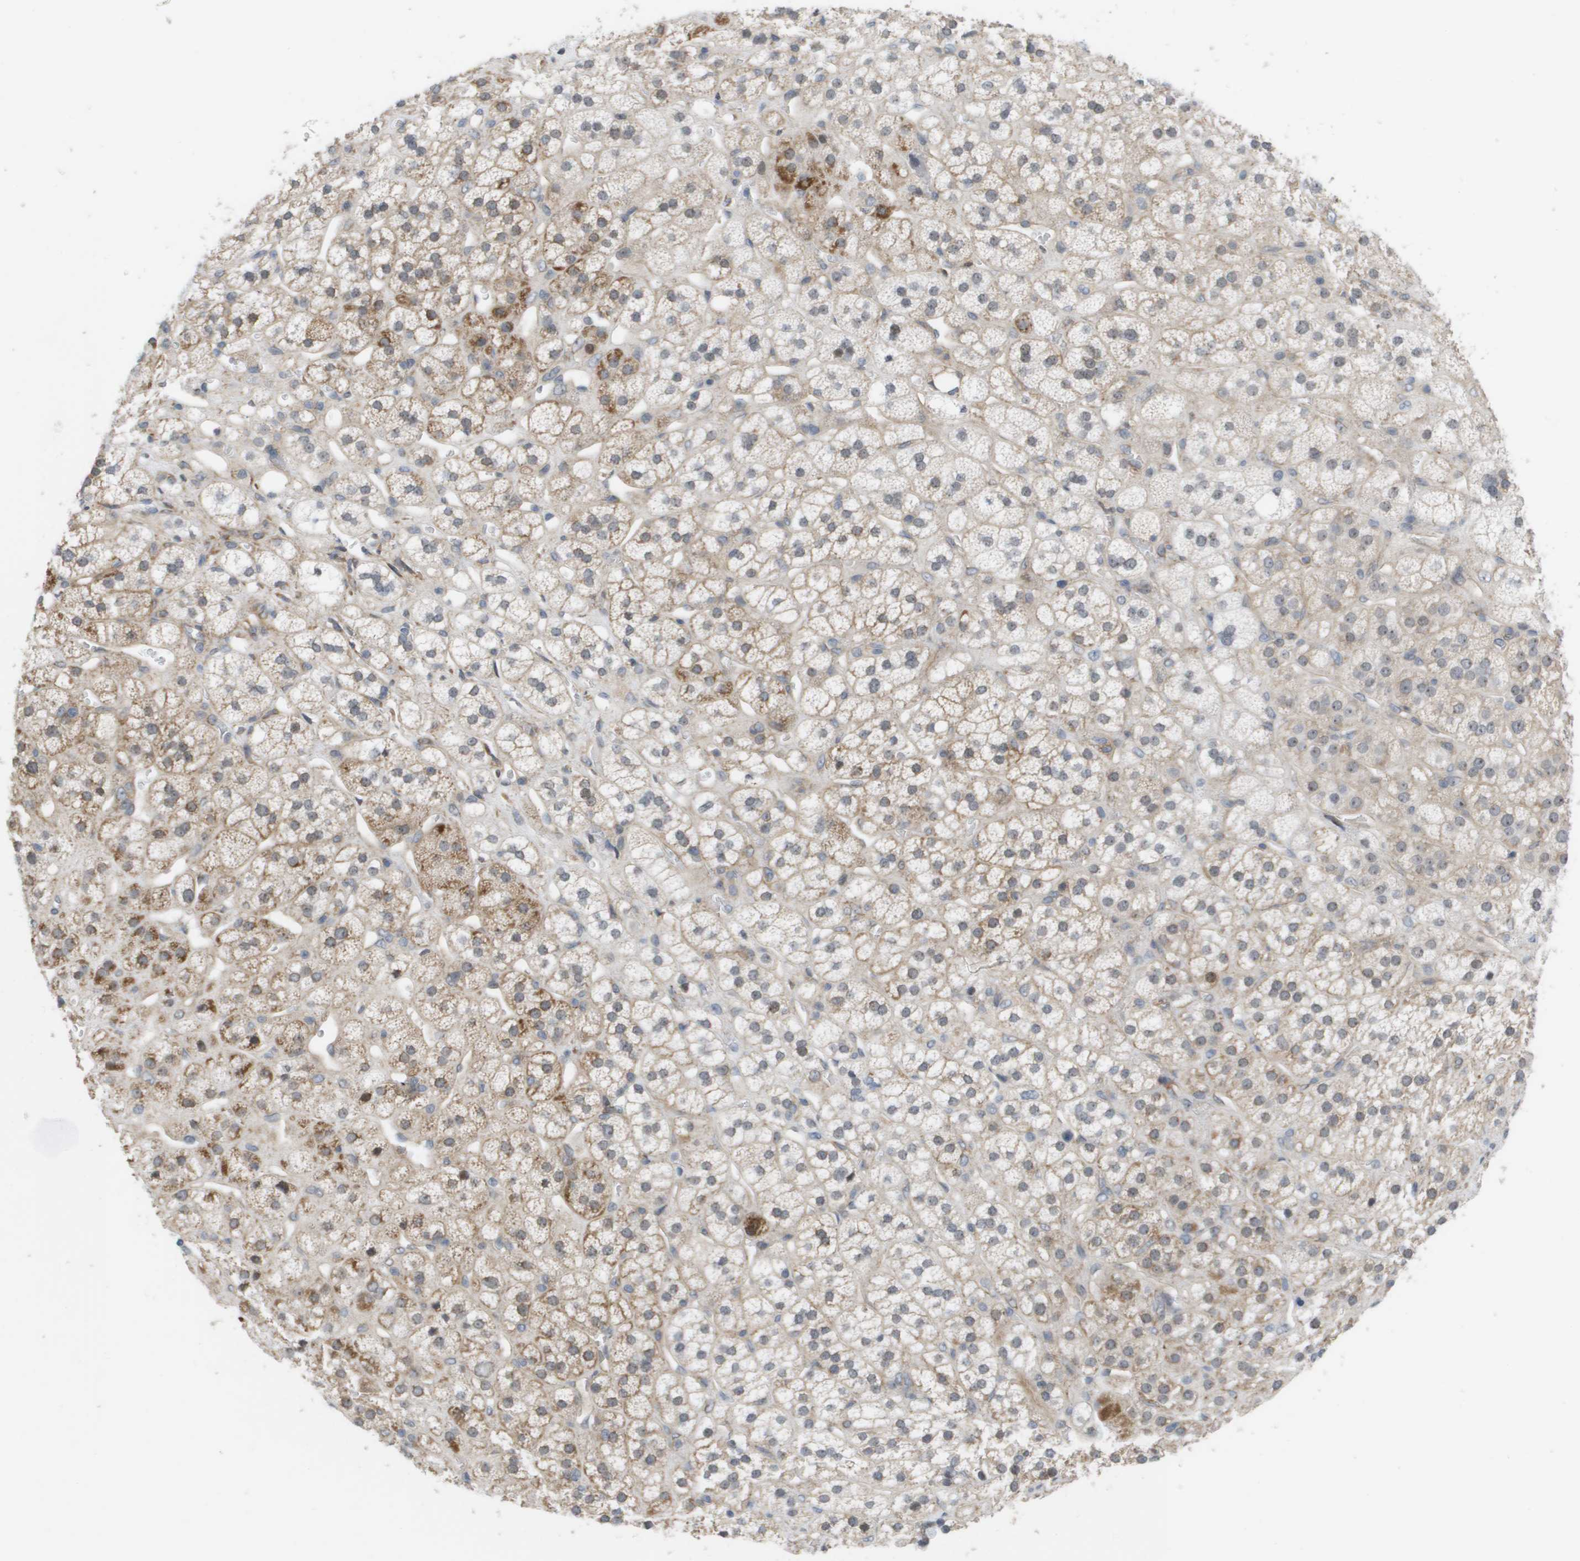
{"staining": {"intensity": "moderate", "quantity": "25%-75%", "location": "cytoplasmic/membranous,nuclear"}, "tissue": "adrenal gland", "cell_type": "Glandular cells", "image_type": "normal", "snomed": [{"axis": "morphology", "description": "Normal tissue, NOS"}, {"axis": "topography", "description": "Adrenal gland"}], "caption": "About 25%-75% of glandular cells in unremarkable human adrenal gland show moderate cytoplasmic/membranous,nuclear protein positivity as visualized by brown immunohistochemical staining.", "gene": "MTARC2", "patient": {"sex": "male", "age": 56}}